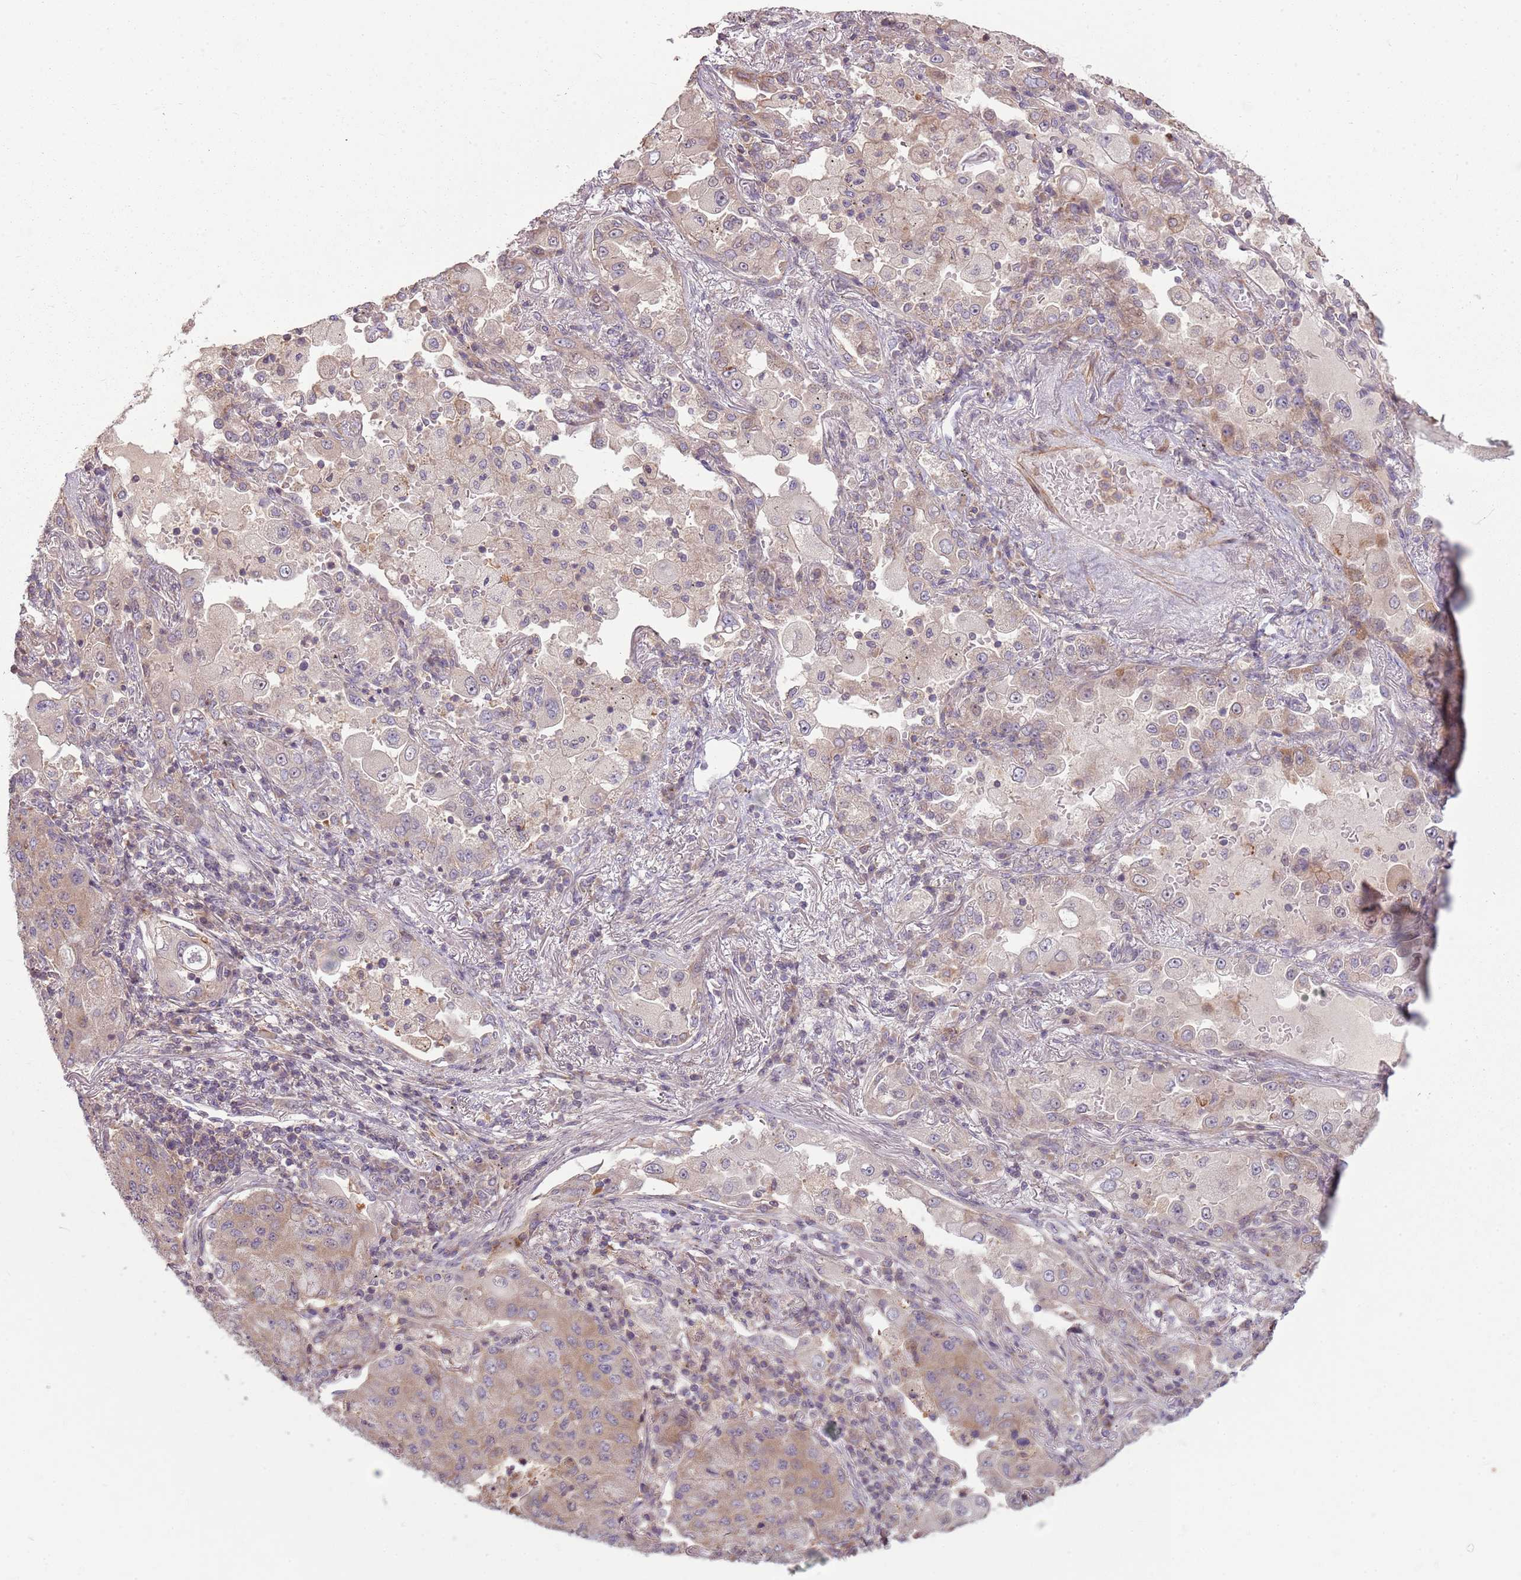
{"staining": {"intensity": "weak", "quantity": "25%-75%", "location": "cytoplasmic/membranous"}, "tissue": "lung cancer", "cell_type": "Tumor cells", "image_type": "cancer", "snomed": [{"axis": "morphology", "description": "Squamous cell carcinoma, NOS"}, {"axis": "topography", "description": "Lung"}], "caption": "Approximately 25%-75% of tumor cells in human squamous cell carcinoma (lung) exhibit weak cytoplasmic/membranous protein positivity as visualized by brown immunohistochemical staining.", "gene": "RPL21", "patient": {"sex": "male", "age": 74}}